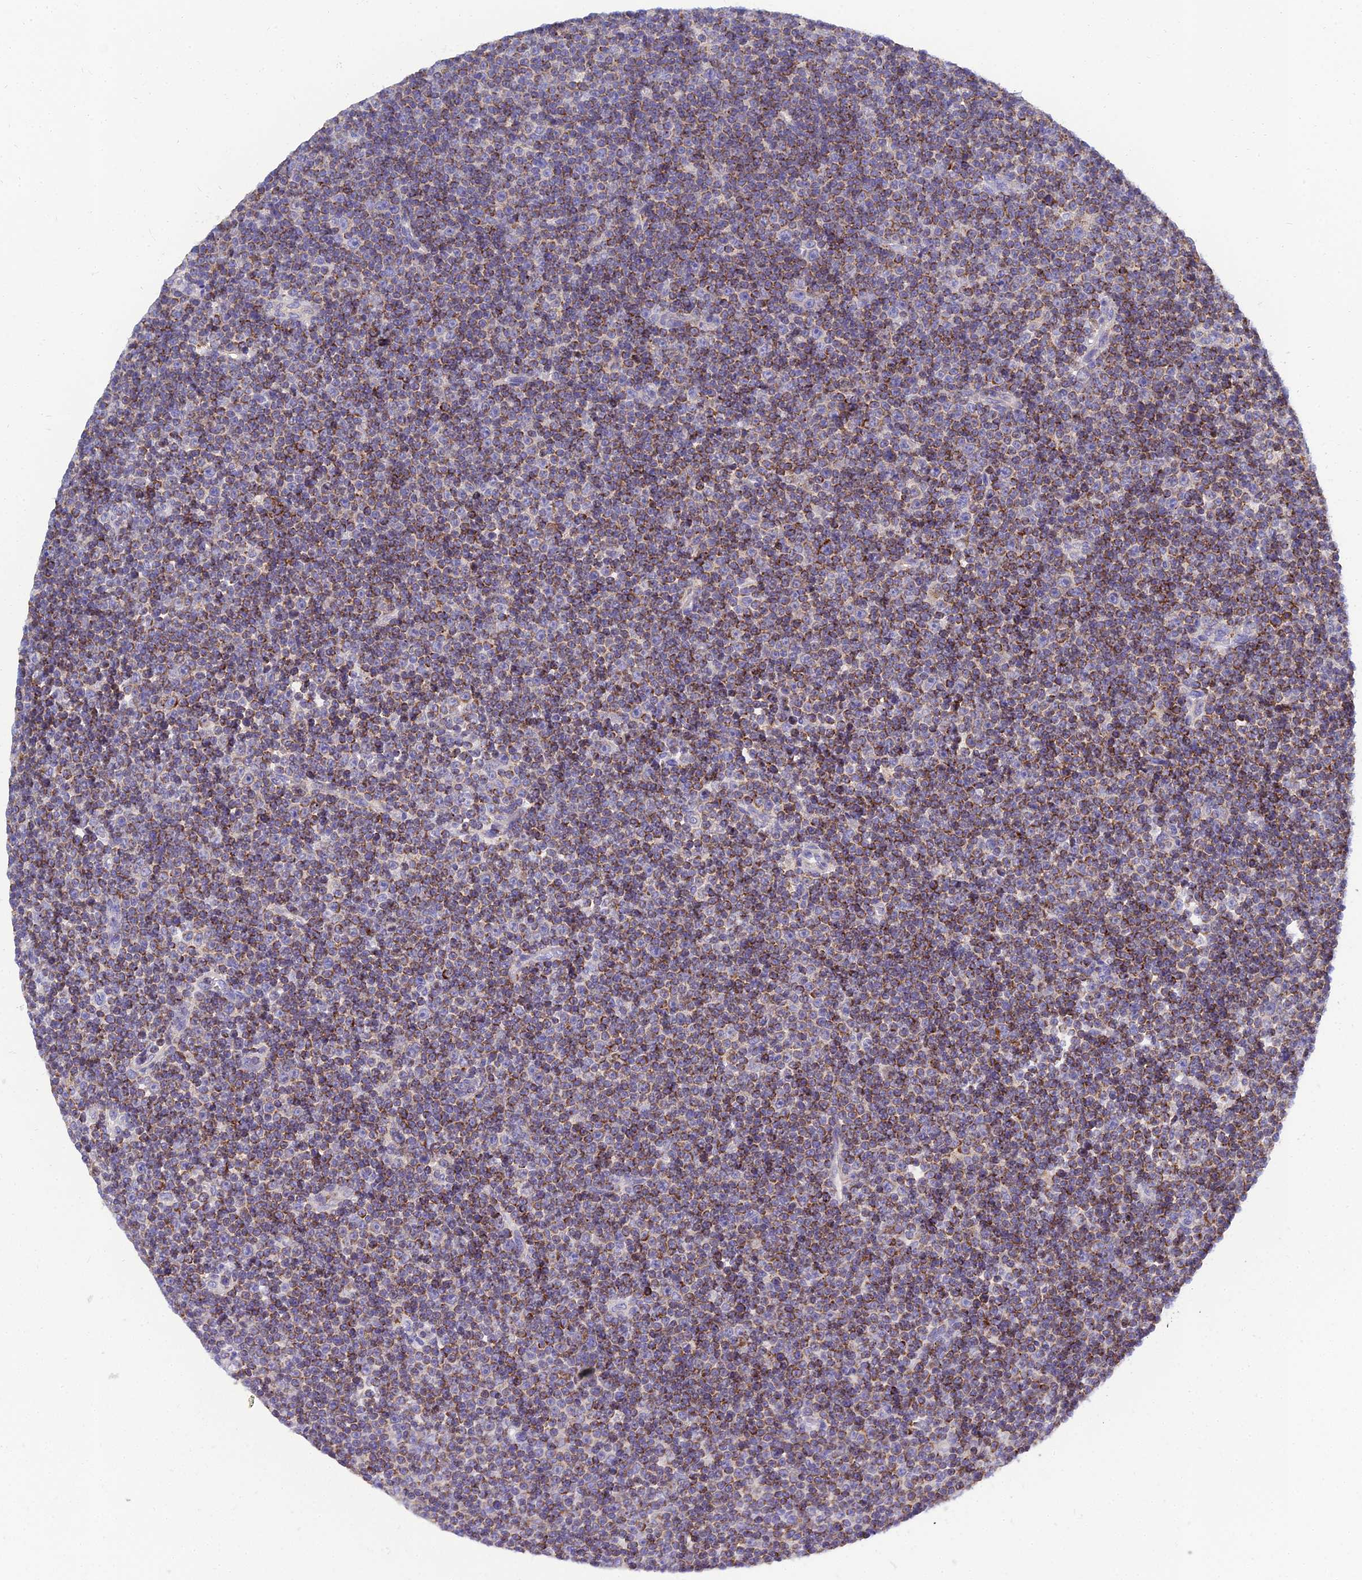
{"staining": {"intensity": "moderate", "quantity": ">75%", "location": "cytoplasmic/membranous"}, "tissue": "lymphoma", "cell_type": "Tumor cells", "image_type": "cancer", "snomed": [{"axis": "morphology", "description": "Malignant lymphoma, non-Hodgkin's type, Low grade"}, {"axis": "topography", "description": "Lymph node"}], "caption": "Low-grade malignant lymphoma, non-Hodgkin's type stained for a protein reveals moderate cytoplasmic/membranous positivity in tumor cells.", "gene": "NPY", "patient": {"sex": "female", "age": 67}}